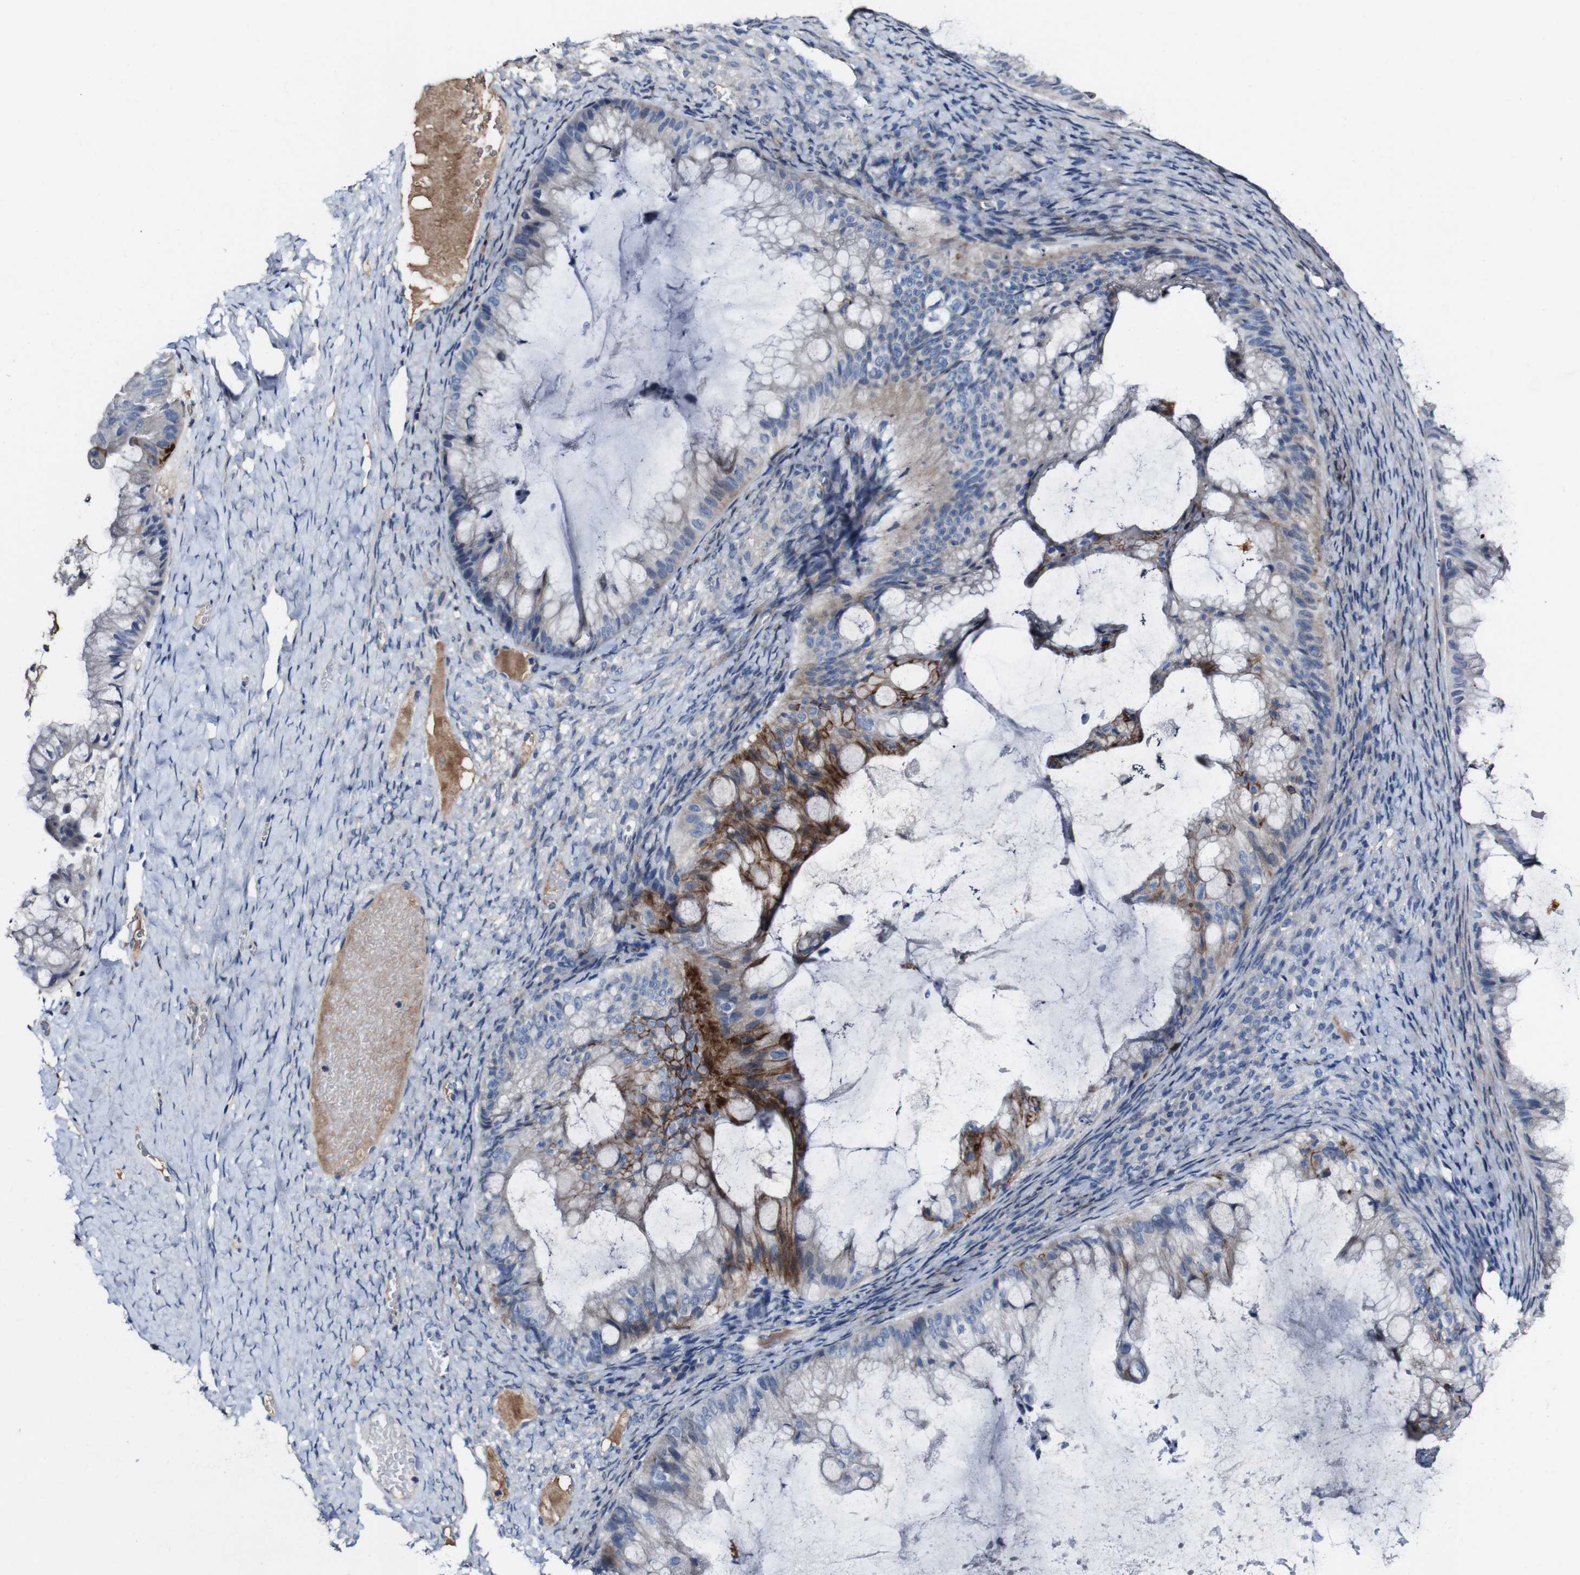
{"staining": {"intensity": "strong", "quantity": "<25%", "location": "cytoplasmic/membranous"}, "tissue": "ovarian cancer", "cell_type": "Tumor cells", "image_type": "cancer", "snomed": [{"axis": "morphology", "description": "Cystadenocarcinoma, mucinous, NOS"}, {"axis": "topography", "description": "Ovary"}], "caption": "Strong cytoplasmic/membranous positivity is identified in about <25% of tumor cells in ovarian cancer (mucinous cystadenocarcinoma). Nuclei are stained in blue.", "gene": "GRAMD1A", "patient": {"sex": "female", "age": 61}}